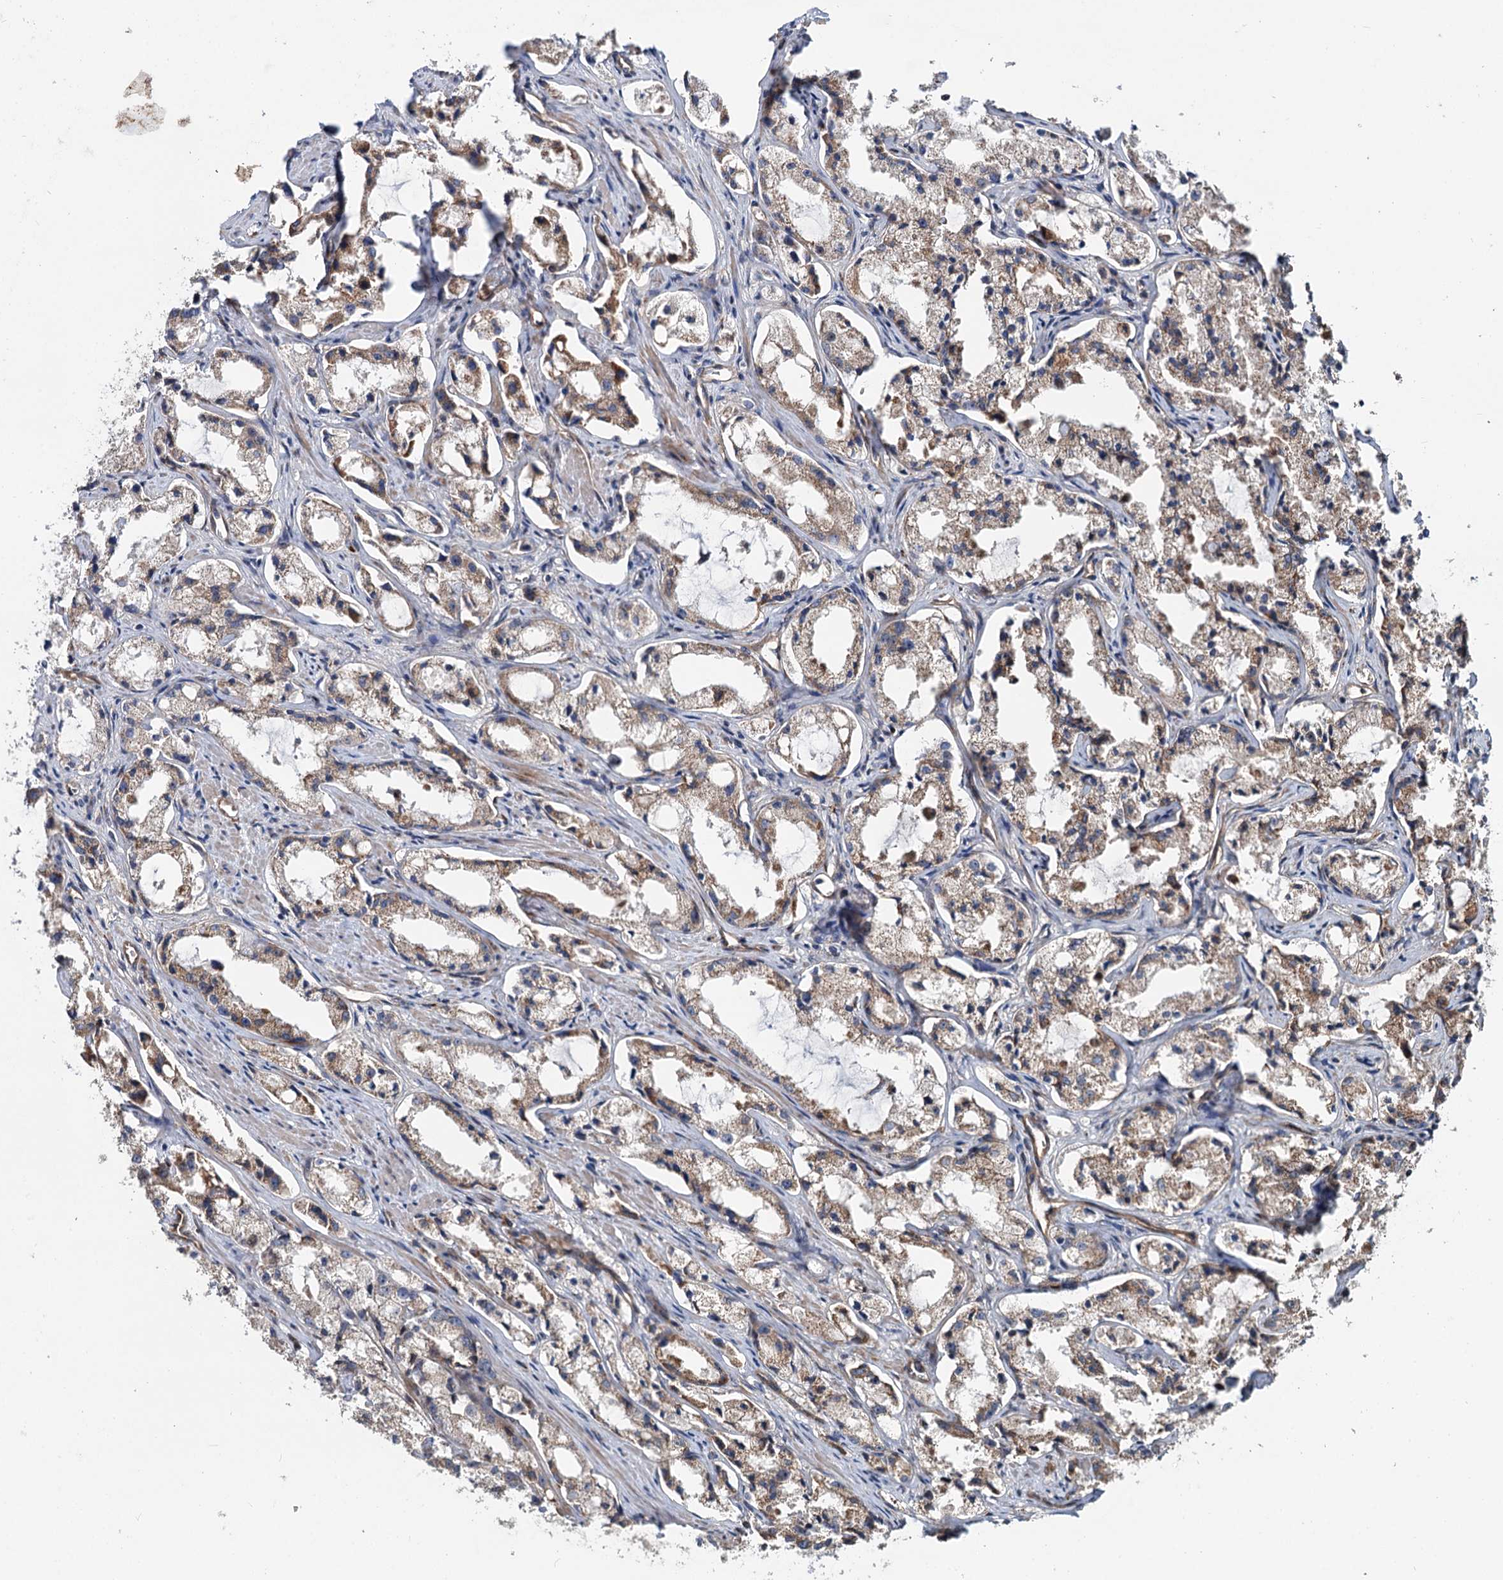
{"staining": {"intensity": "moderate", "quantity": "25%-75%", "location": "cytoplasmic/membranous"}, "tissue": "prostate cancer", "cell_type": "Tumor cells", "image_type": "cancer", "snomed": [{"axis": "morphology", "description": "Adenocarcinoma, High grade"}, {"axis": "topography", "description": "Prostate"}], "caption": "Prostate high-grade adenocarcinoma stained for a protein (brown) exhibits moderate cytoplasmic/membranous positive staining in about 25%-75% of tumor cells.", "gene": "PTDSS2", "patient": {"sex": "male", "age": 66}}